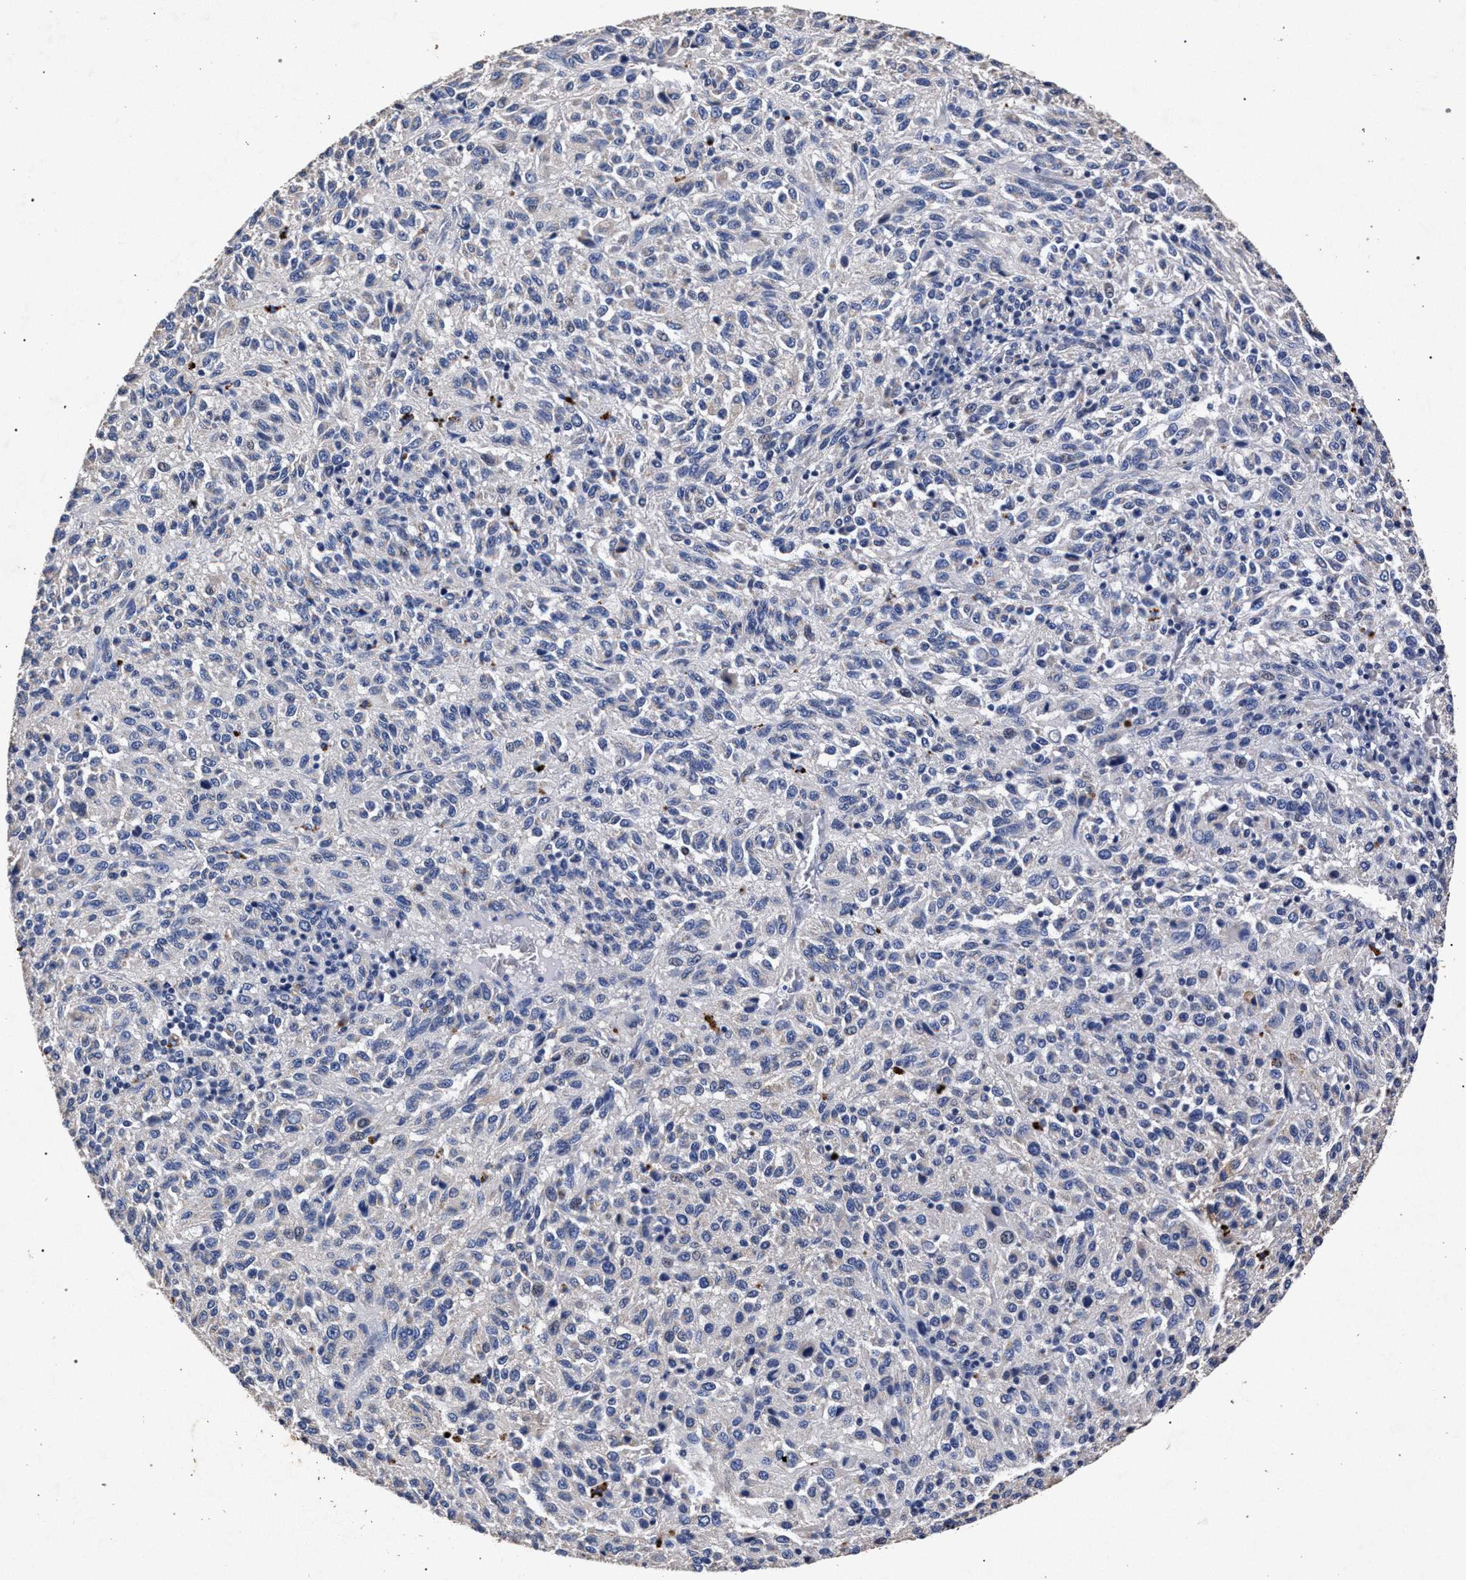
{"staining": {"intensity": "negative", "quantity": "none", "location": "none"}, "tissue": "melanoma", "cell_type": "Tumor cells", "image_type": "cancer", "snomed": [{"axis": "morphology", "description": "Malignant melanoma, Metastatic site"}, {"axis": "topography", "description": "Lung"}], "caption": "The immunohistochemistry photomicrograph has no significant positivity in tumor cells of malignant melanoma (metastatic site) tissue.", "gene": "ATP1A2", "patient": {"sex": "male", "age": 64}}